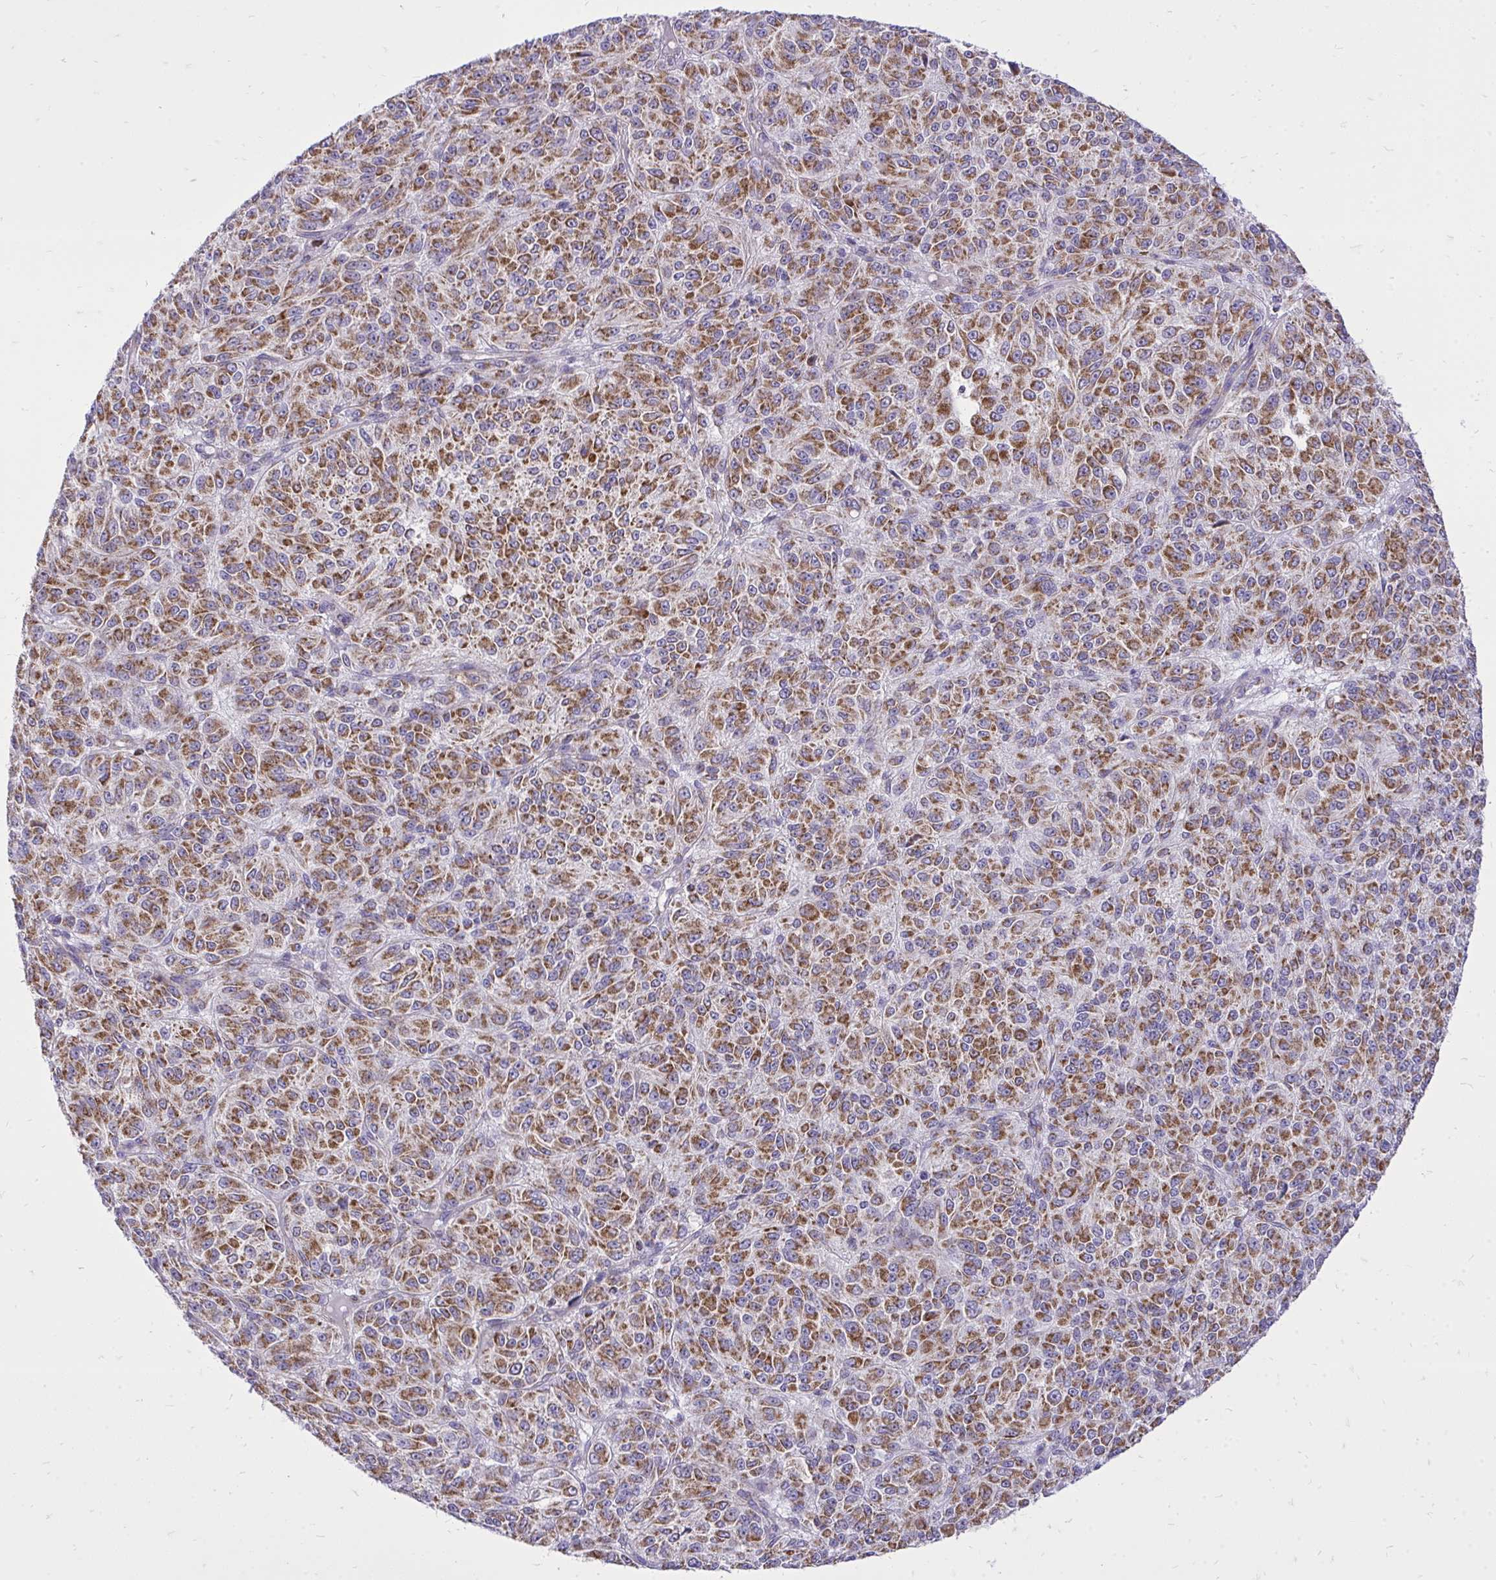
{"staining": {"intensity": "moderate", "quantity": ">75%", "location": "cytoplasmic/membranous"}, "tissue": "melanoma", "cell_type": "Tumor cells", "image_type": "cancer", "snomed": [{"axis": "morphology", "description": "Malignant melanoma, Metastatic site"}, {"axis": "topography", "description": "Brain"}], "caption": "The immunohistochemical stain shows moderate cytoplasmic/membranous staining in tumor cells of melanoma tissue.", "gene": "SPTBN2", "patient": {"sex": "female", "age": 56}}